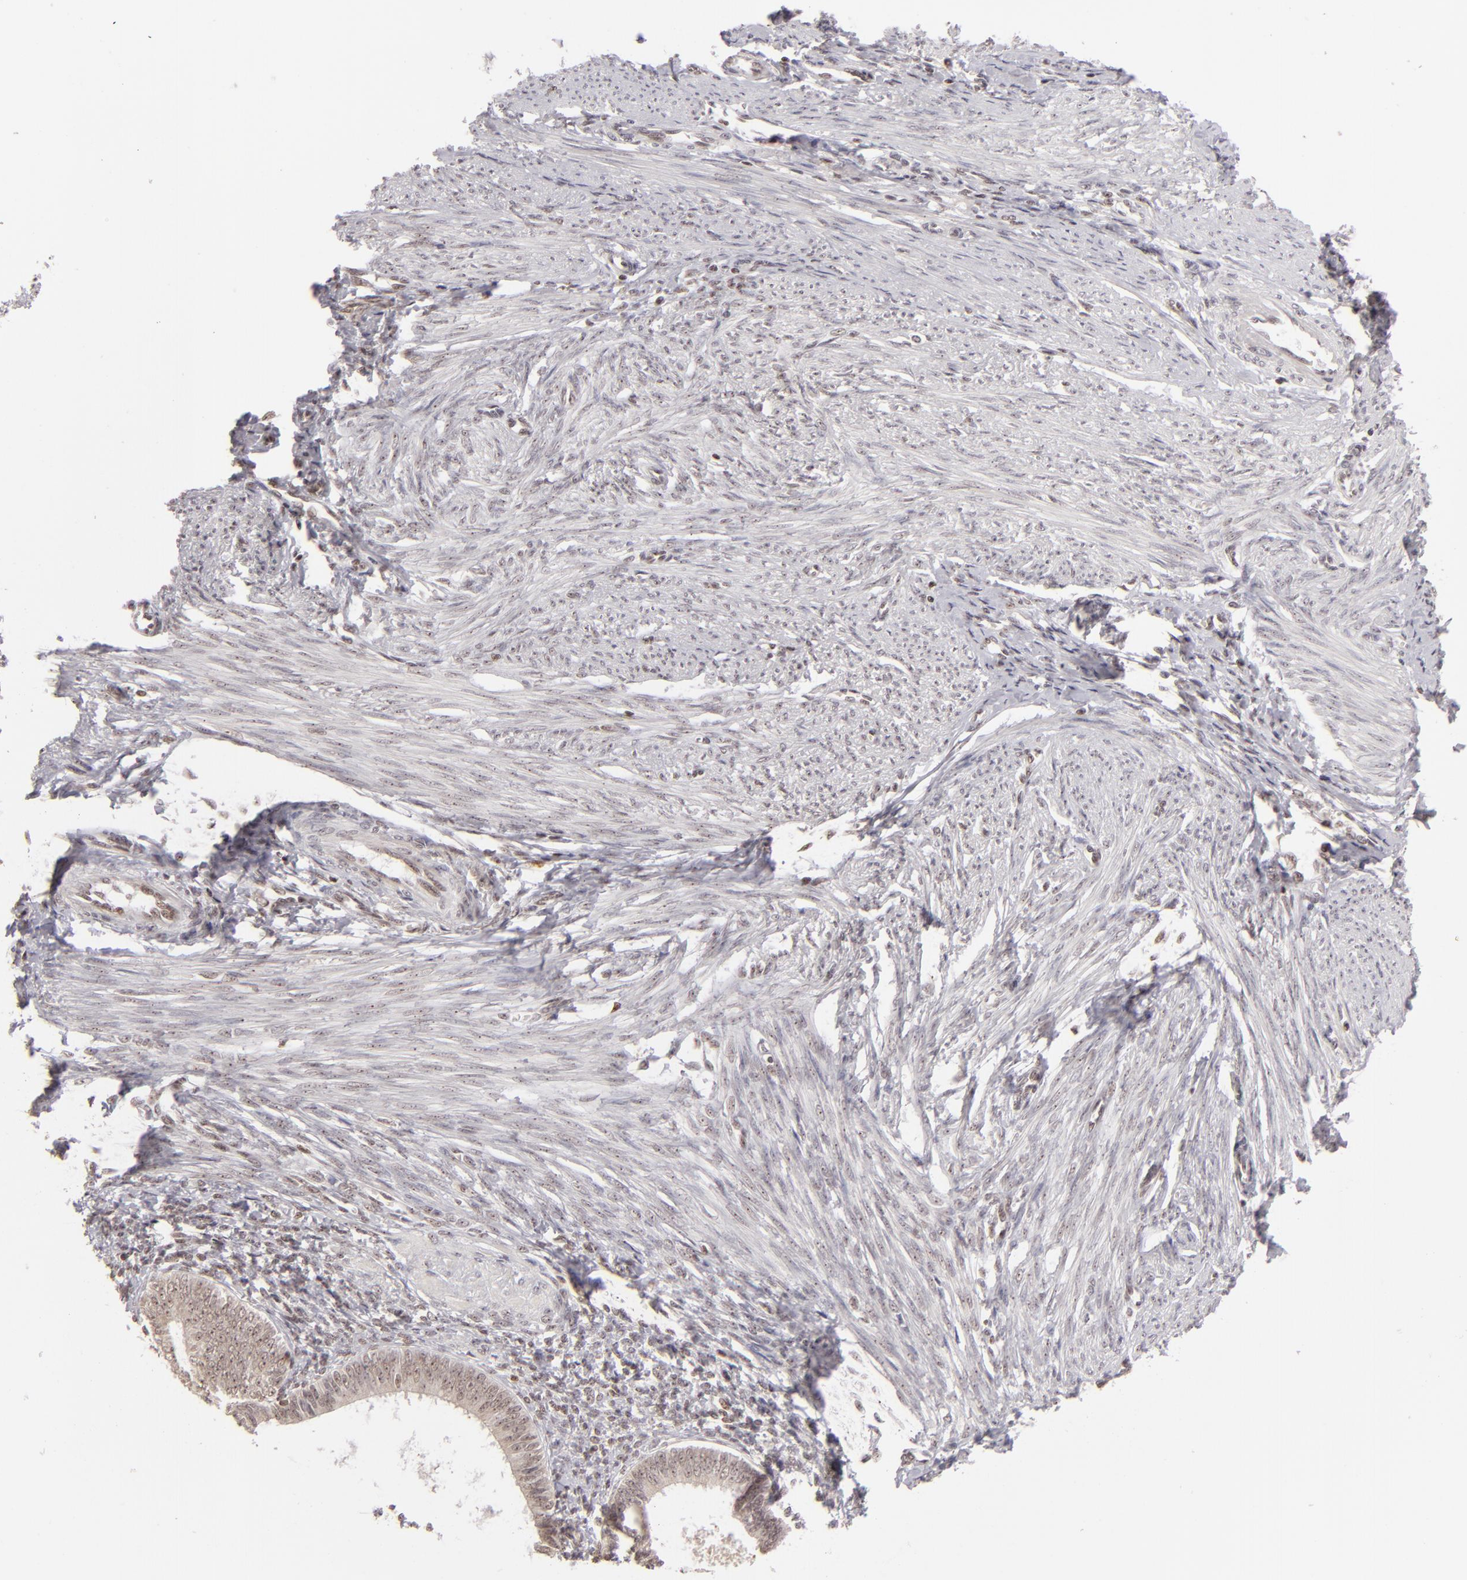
{"staining": {"intensity": "moderate", "quantity": "<25%", "location": "nuclear"}, "tissue": "endometrial cancer", "cell_type": "Tumor cells", "image_type": "cancer", "snomed": [{"axis": "morphology", "description": "Adenocarcinoma, NOS"}, {"axis": "topography", "description": "Endometrium"}], "caption": "Protein staining of endometrial adenocarcinoma tissue shows moderate nuclear expression in about <25% of tumor cells. The staining is performed using DAB brown chromogen to label protein expression. The nuclei are counter-stained blue using hematoxylin.", "gene": "DAXX", "patient": {"sex": "female", "age": 63}}